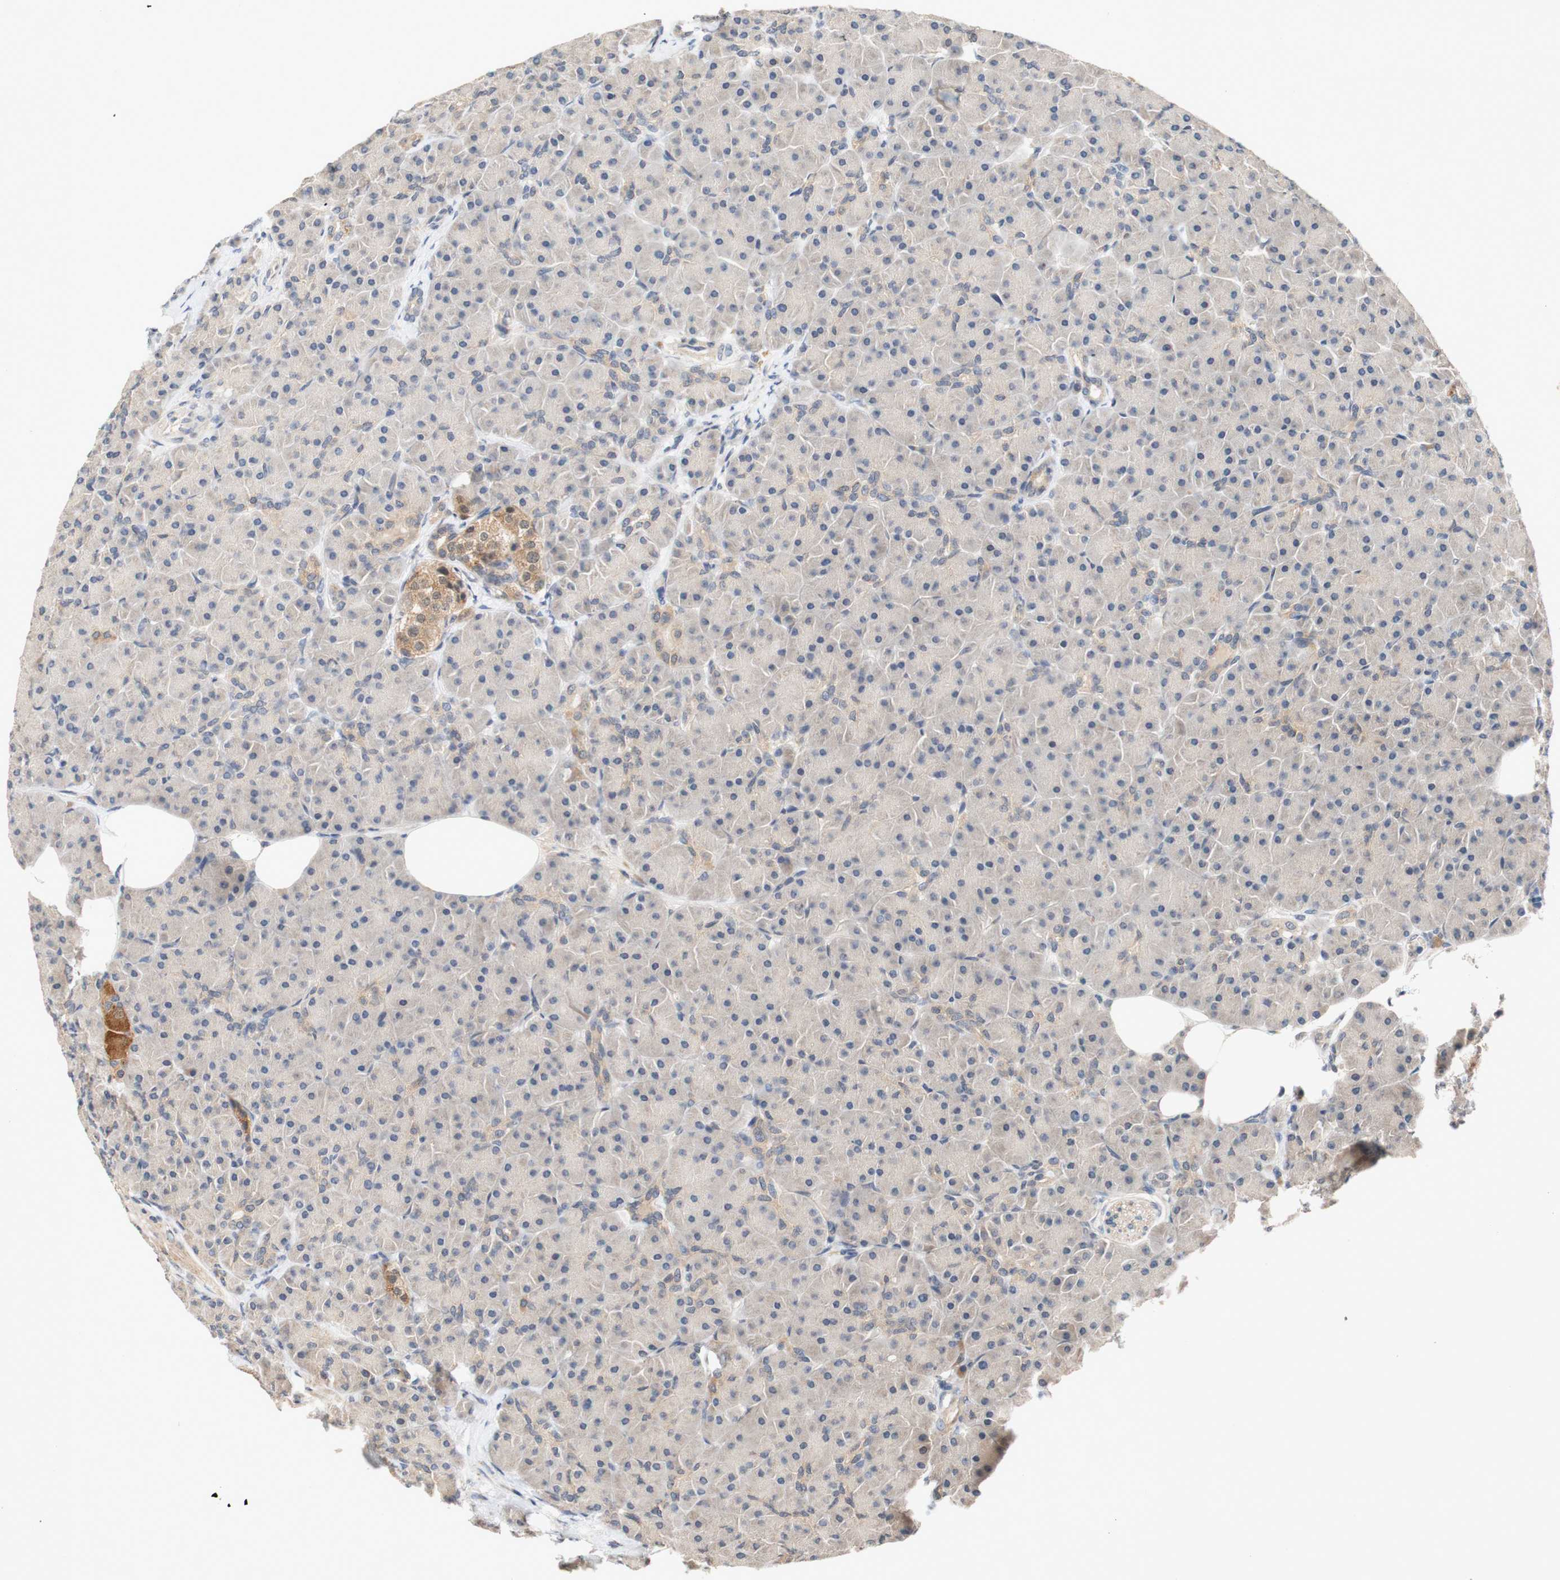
{"staining": {"intensity": "moderate", "quantity": "25%-75%", "location": "cytoplasmic/membranous"}, "tissue": "pancreas", "cell_type": "Exocrine glandular cells", "image_type": "normal", "snomed": [{"axis": "morphology", "description": "Normal tissue, NOS"}, {"axis": "topography", "description": "Pancreas"}], "caption": "Protein staining of unremarkable pancreas exhibits moderate cytoplasmic/membranous positivity in about 25%-75% of exocrine glandular cells. The staining was performed using DAB (3,3'-diaminobenzidine) to visualize the protein expression in brown, while the nuclei were stained in blue with hematoxylin (Magnification: 20x).", "gene": "PIN1", "patient": {"sex": "male", "age": 66}}